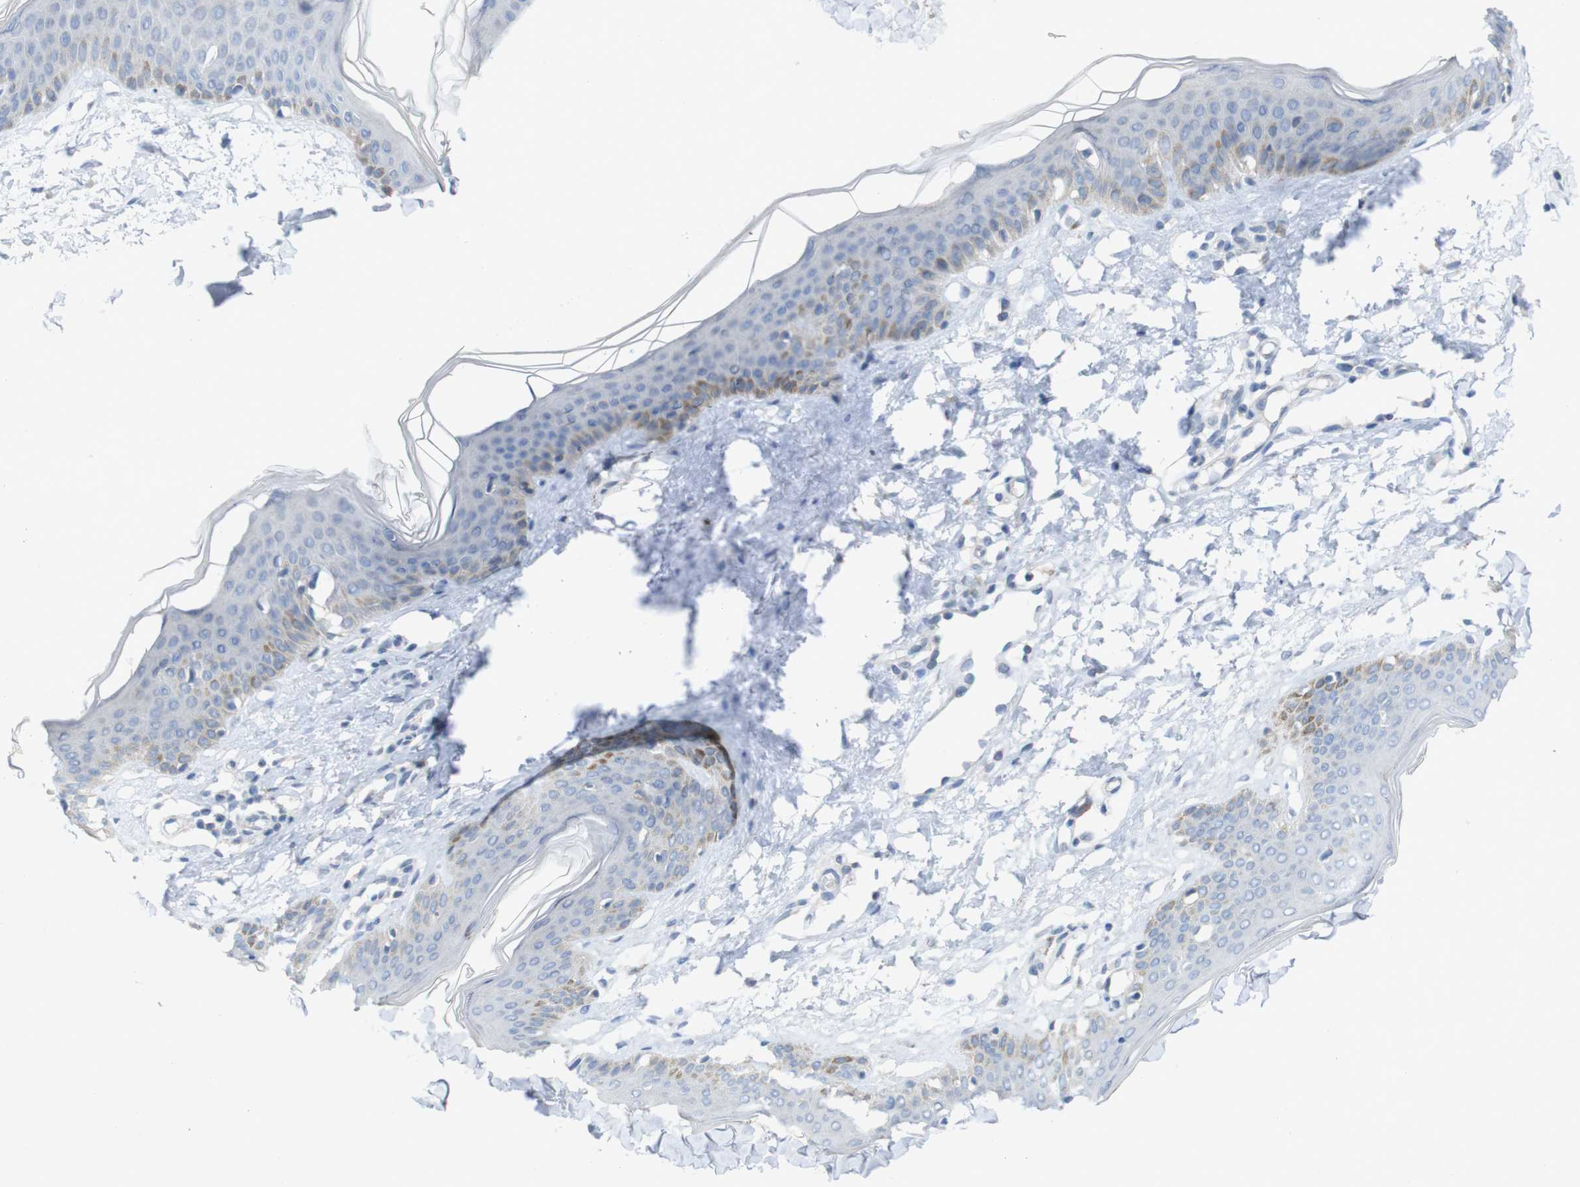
{"staining": {"intensity": "negative", "quantity": "none", "location": "none"}, "tissue": "skin", "cell_type": "Fibroblasts", "image_type": "normal", "snomed": [{"axis": "morphology", "description": "Normal tissue, NOS"}, {"axis": "topography", "description": "Skin"}], "caption": "Protein analysis of unremarkable skin demonstrates no significant positivity in fibroblasts. (DAB immunohistochemistry visualized using brightfield microscopy, high magnification).", "gene": "SLAMF7", "patient": {"sex": "female", "age": 17}}